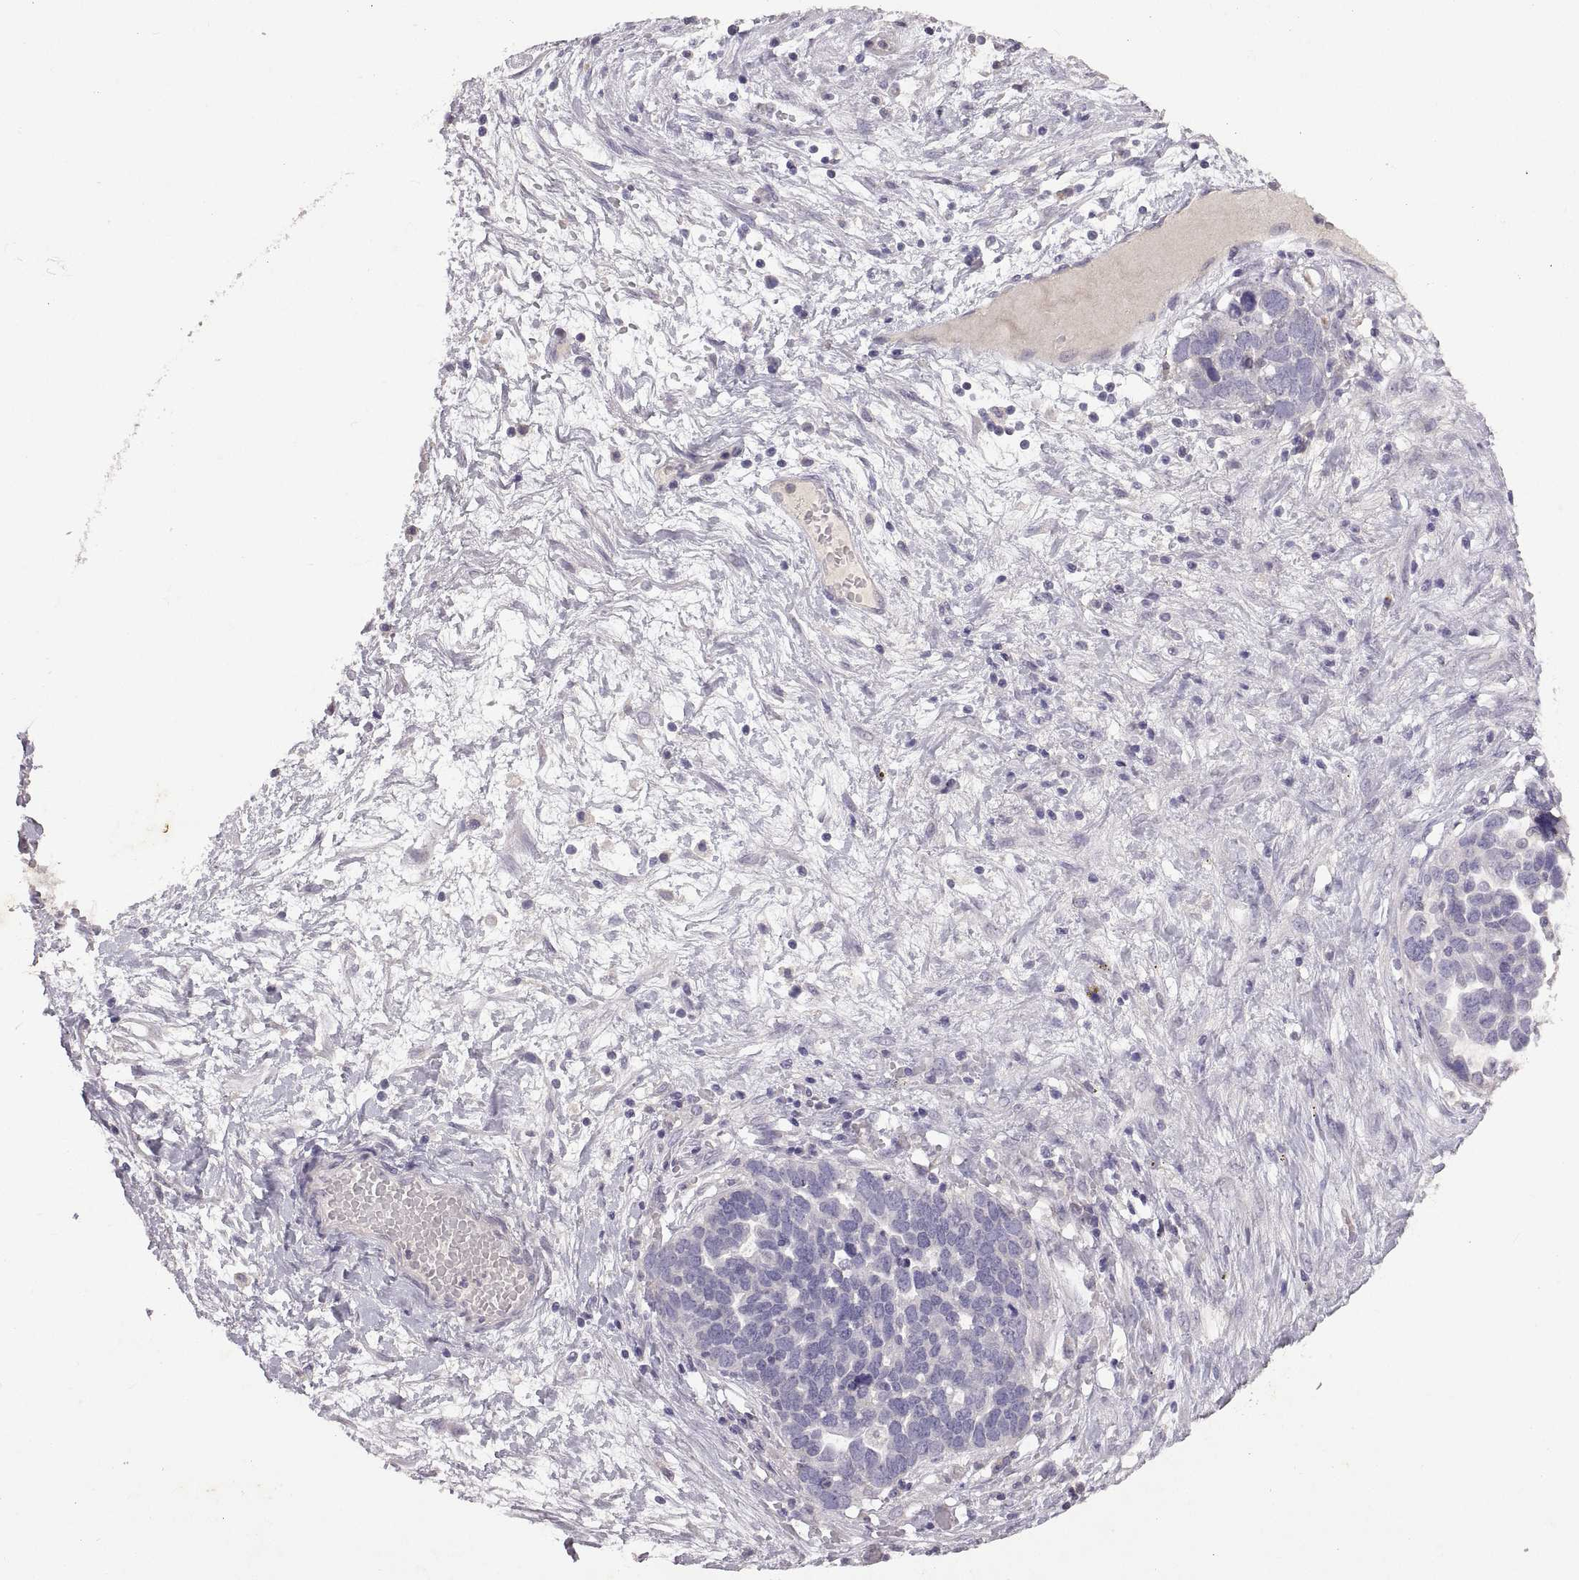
{"staining": {"intensity": "negative", "quantity": "none", "location": "none"}, "tissue": "ovarian cancer", "cell_type": "Tumor cells", "image_type": "cancer", "snomed": [{"axis": "morphology", "description": "Cystadenocarcinoma, serous, NOS"}, {"axis": "topography", "description": "Ovary"}], "caption": "Protein analysis of ovarian cancer displays no significant staining in tumor cells. (Brightfield microscopy of DAB IHC at high magnification).", "gene": "DEFB136", "patient": {"sex": "female", "age": 54}}